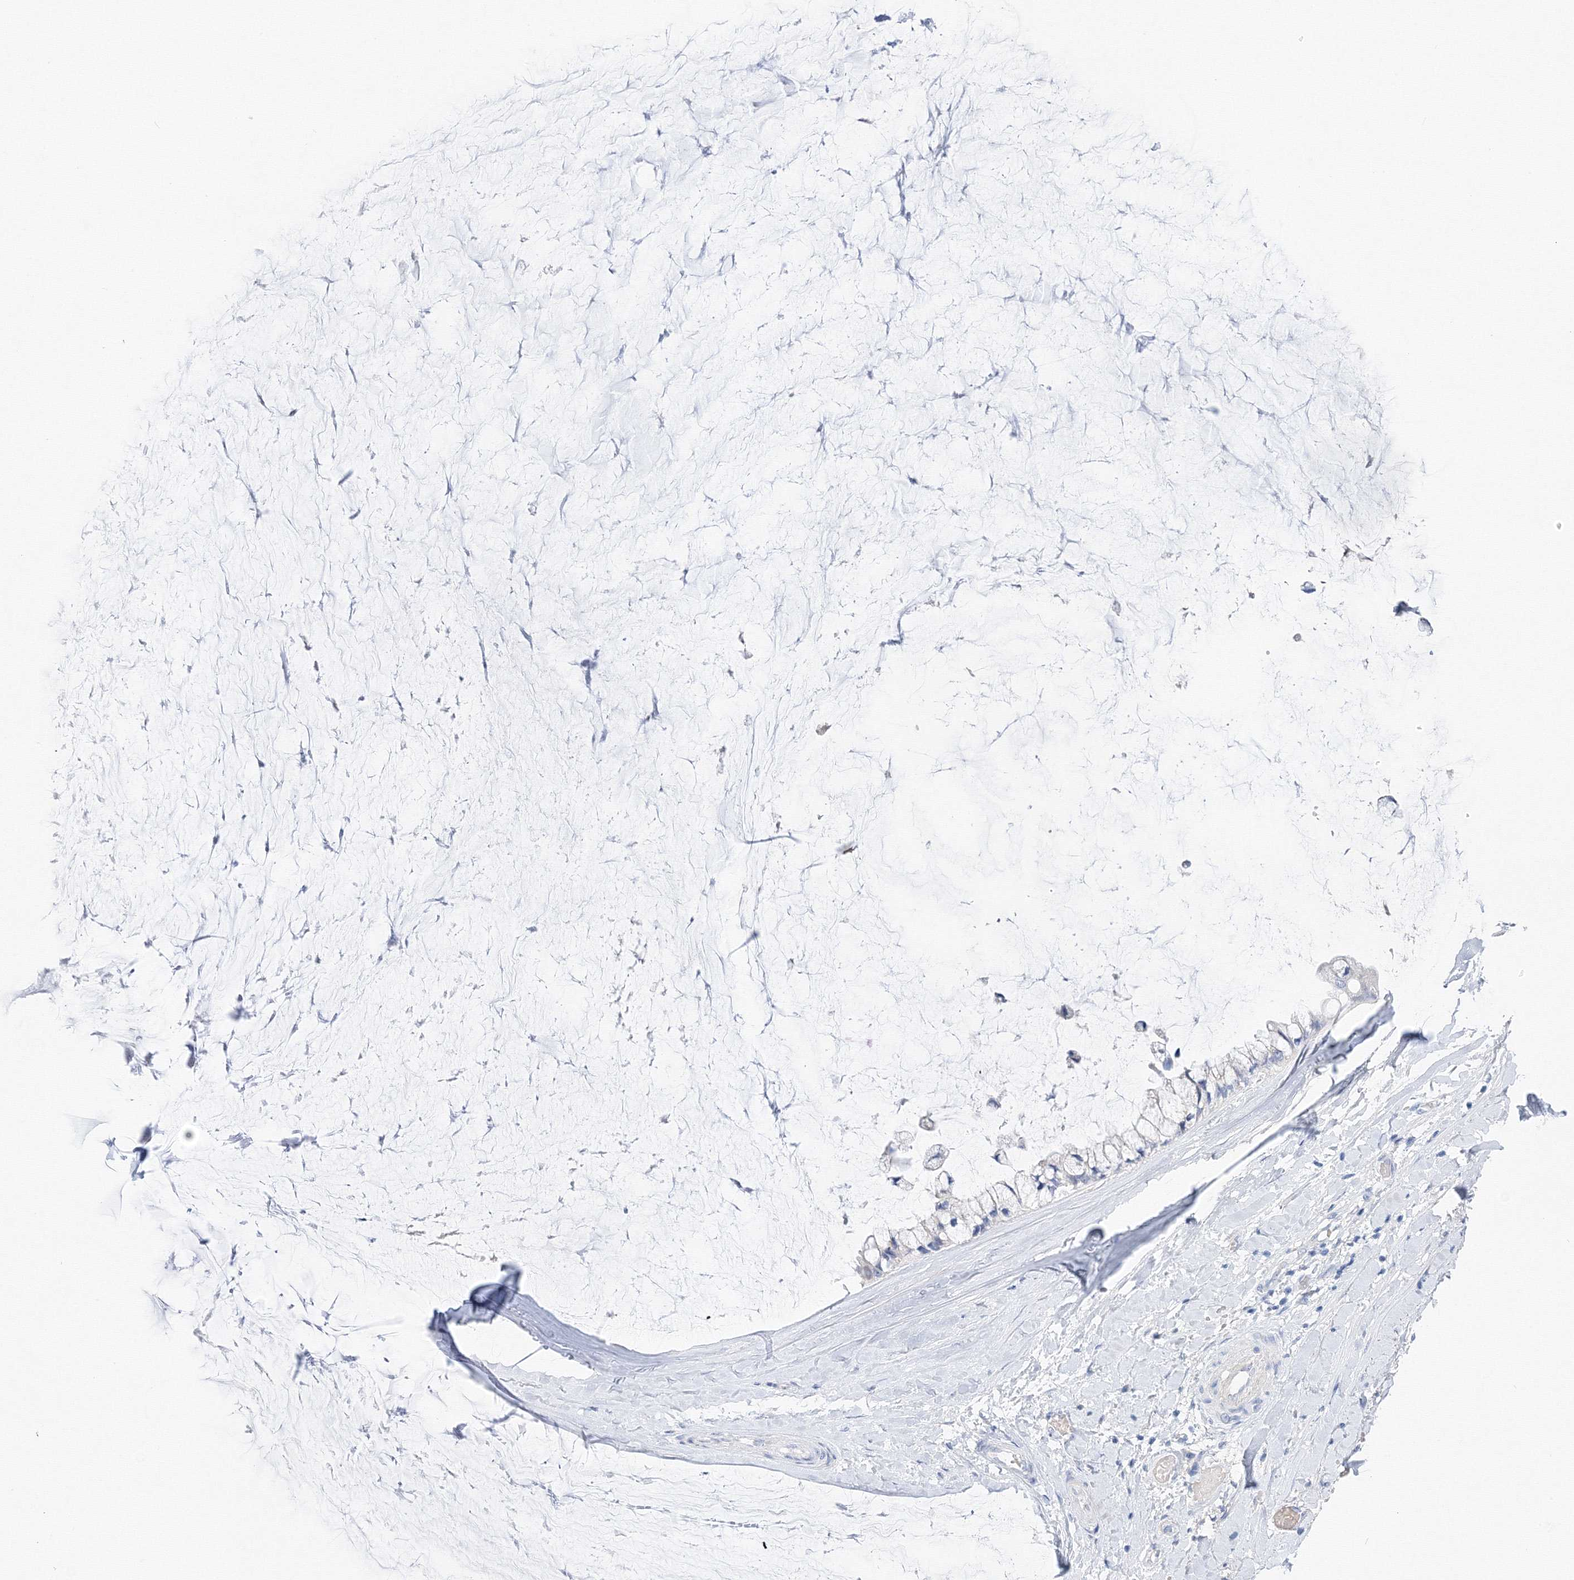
{"staining": {"intensity": "negative", "quantity": "none", "location": "none"}, "tissue": "ovarian cancer", "cell_type": "Tumor cells", "image_type": "cancer", "snomed": [{"axis": "morphology", "description": "Cystadenocarcinoma, mucinous, NOS"}, {"axis": "topography", "description": "Ovary"}], "caption": "Tumor cells show no significant protein staining in ovarian cancer.", "gene": "TAMM41", "patient": {"sex": "female", "age": 39}}